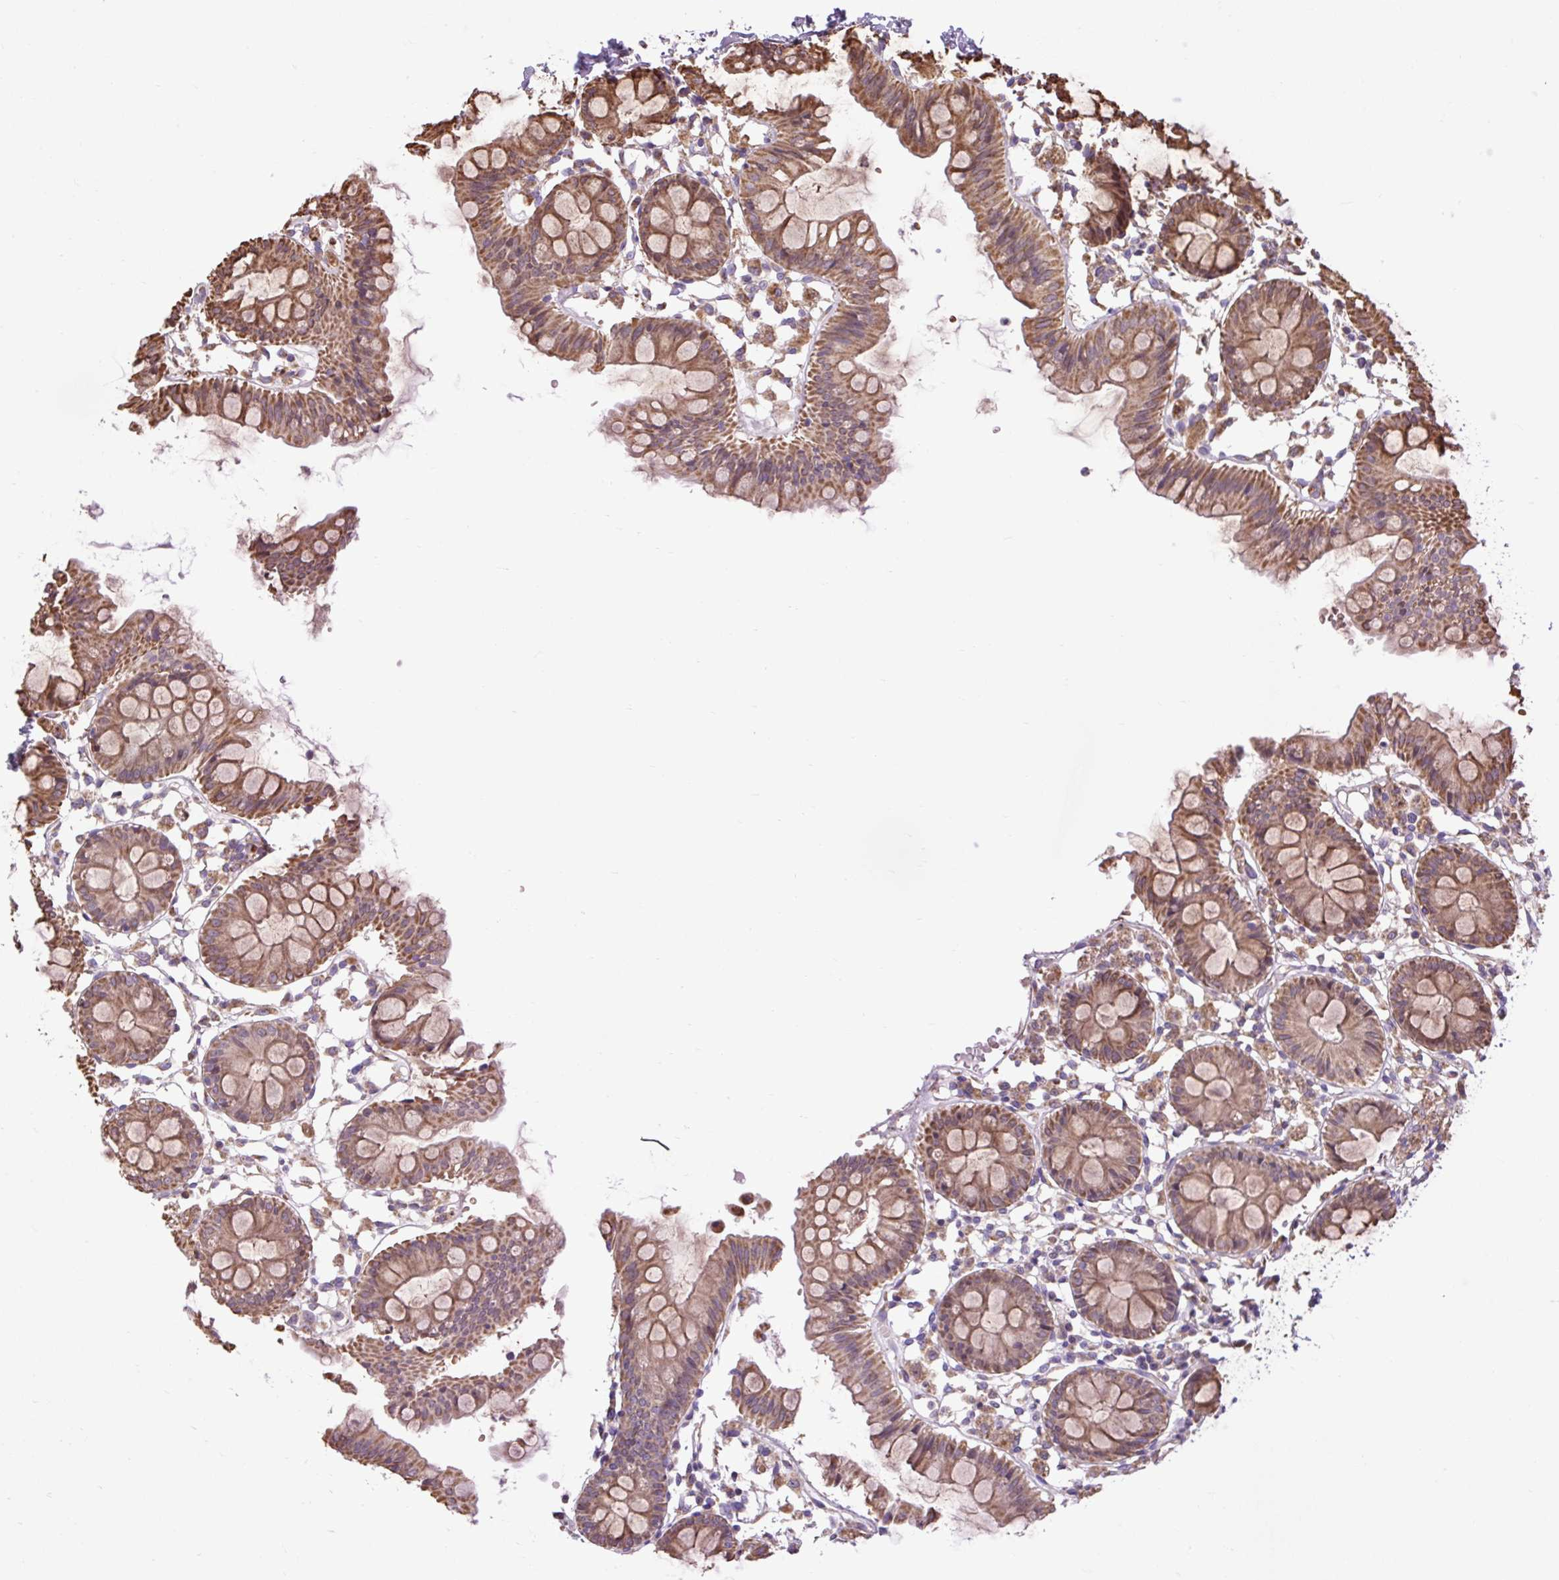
{"staining": {"intensity": "moderate", "quantity": "25%-75%", "location": "cytoplasmic/membranous"}, "tissue": "colon", "cell_type": "Endothelial cells", "image_type": "normal", "snomed": [{"axis": "morphology", "description": "Normal tissue, NOS"}, {"axis": "topography", "description": "Colon"}], "caption": "The image demonstrates staining of benign colon, revealing moderate cytoplasmic/membranous protein staining (brown color) within endothelial cells.", "gene": "PLCG1", "patient": {"sex": "female", "age": 84}}